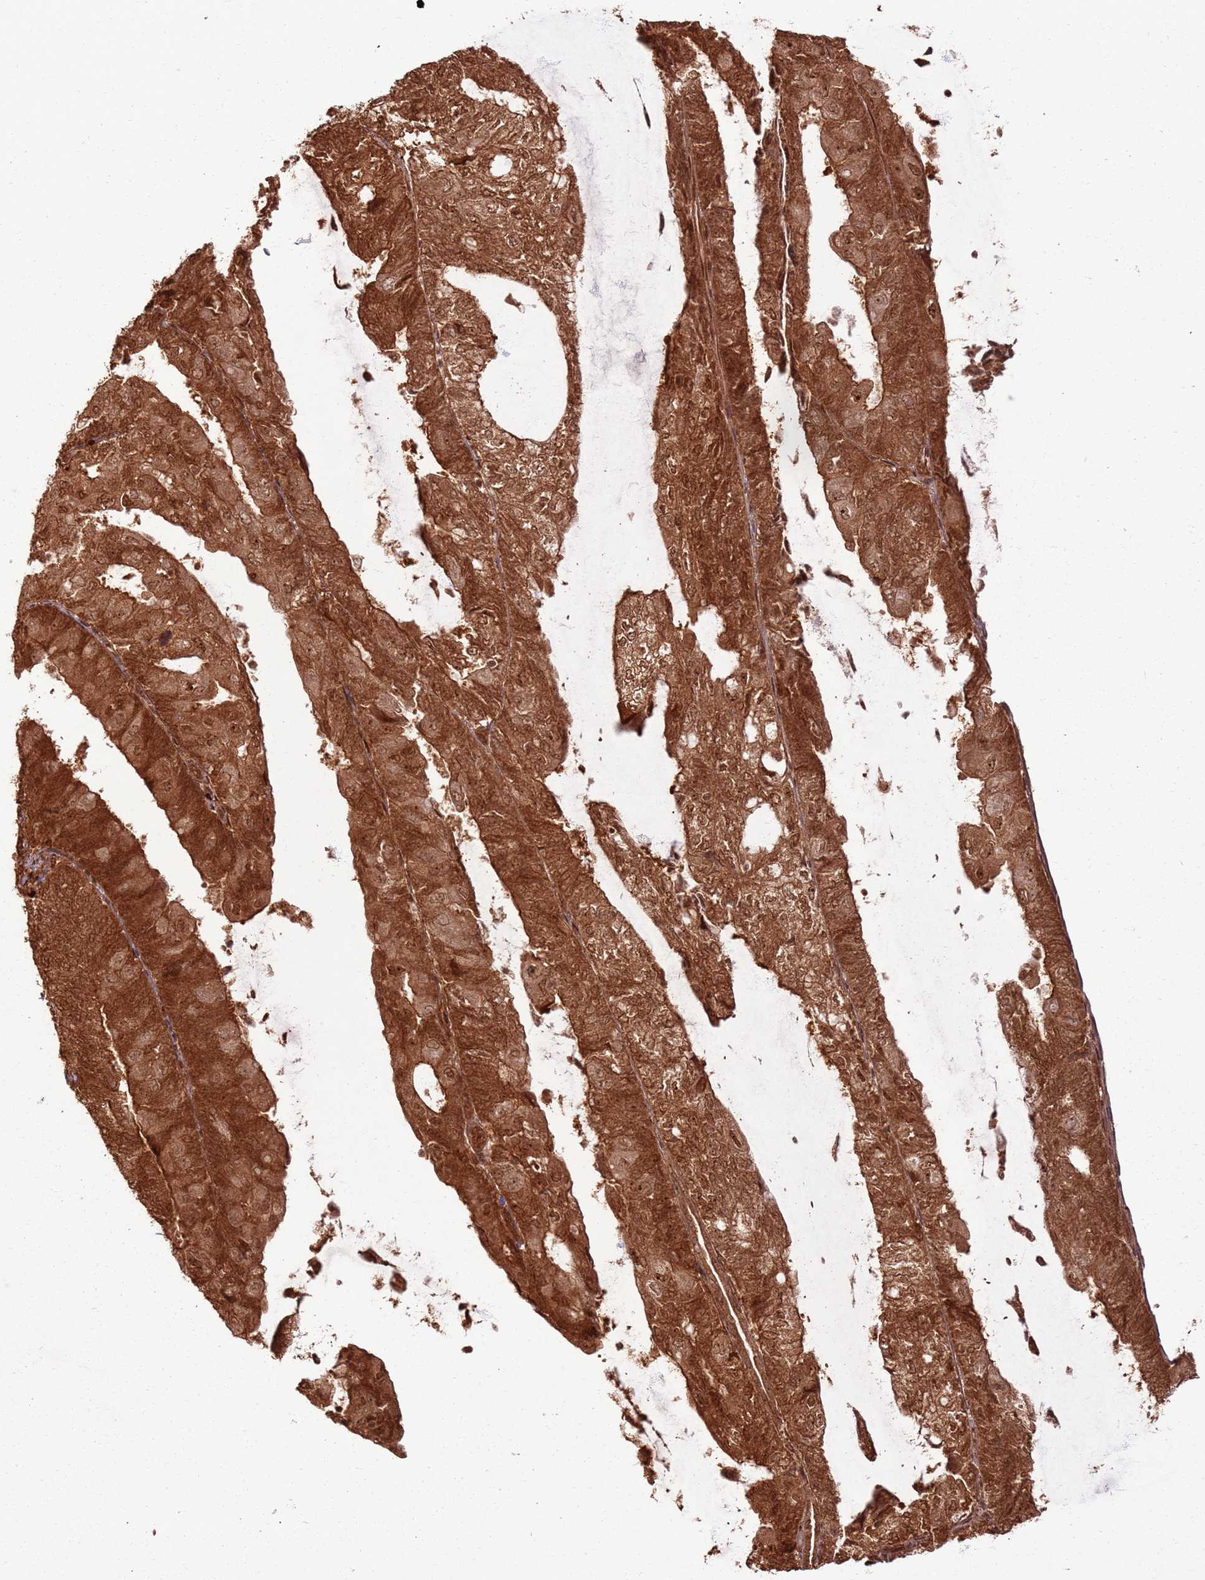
{"staining": {"intensity": "strong", "quantity": ">75%", "location": "cytoplasmic/membranous,nuclear"}, "tissue": "endometrial cancer", "cell_type": "Tumor cells", "image_type": "cancer", "snomed": [{"axis": "morphology", "description": "Adenocarcinoma, NOS"}, {"axis": "topography", "description": "Endometrium"}], "caption": "Endometrial cancer was stained to show a protein in brown. There is high levels of strong cytoplasmic/membranous and nuclear positivity in approximately >75% of tumor cells.", "gene": "TBC1D13", "patient": {"sex": "female", "age": 81}}